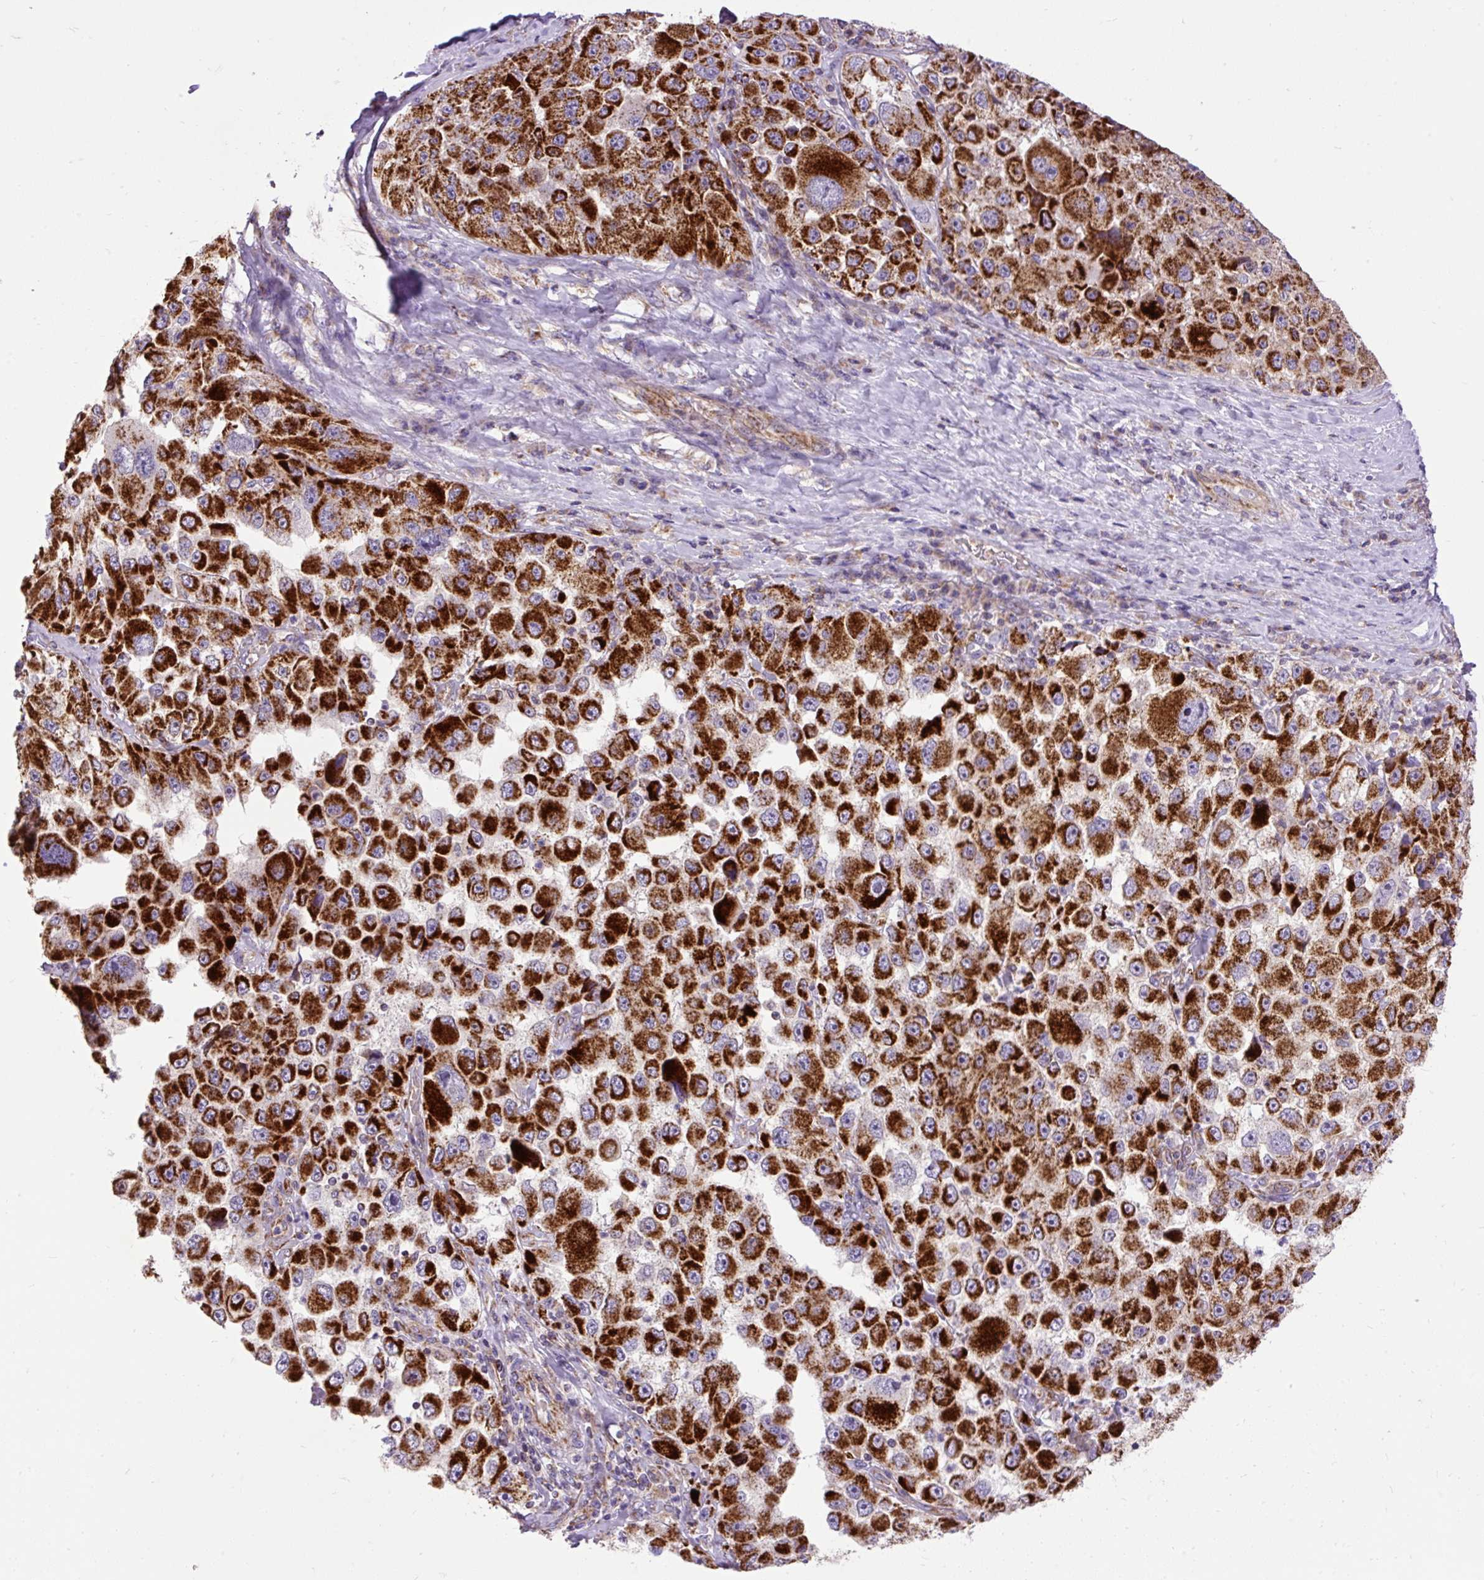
{"staining": {"intensity": "strong", "quantity": ">75%", "location": "cytoplasmic/membranous"}, "tissue": "melanoma", "cell_type": "Tumor cells", "image_type": "cancer", "snomed": [{"axis": "morphology", "description": "Malignant melanoma, Metastatic site"}, {"axis": "topography", "description": "Lymph node"}], "caption": "Human melanoma stained with a protein marker reveals strong staining in tumor cells.", "gene": "TOMM40", "patient": {"sex": "male", "age": 62}}